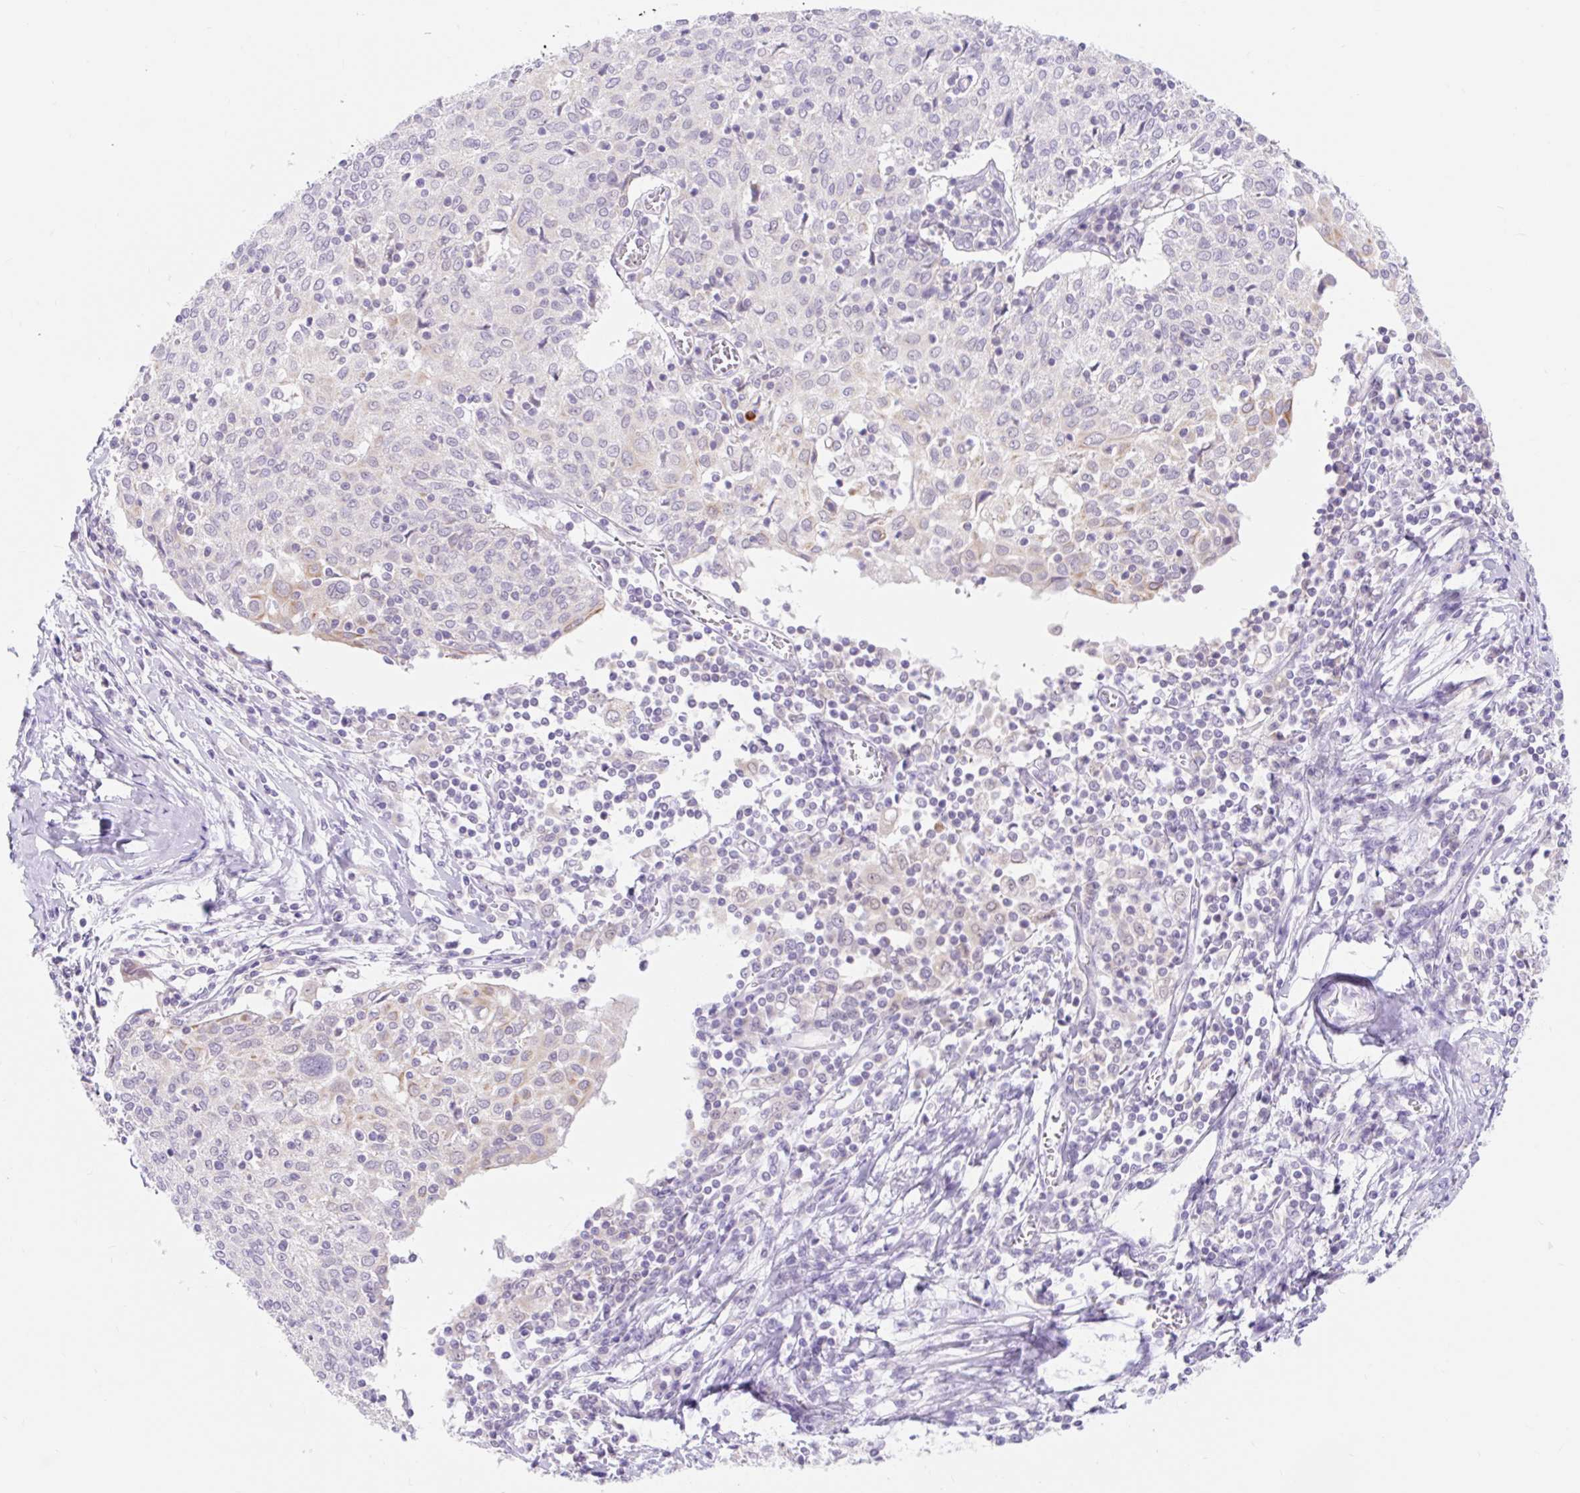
{"staining": {"intensity": "weak", "quantity": "<25%", "location": "cytoplasmic/membranous"}, "tissue": "cervical cancer", "cell_type": "Tumor cells", "image_type": "cancer", "snomed": [{"axis": "morphology", "description": "Squamous cell carcinoma, NOS"}, {"axis": "topography", "description": "Cervix"}], "caption": "This micrograph is of cervical cancer (squamous cell carcinoma) stained with immunohistochemistry to label a protein in brown with the nuclei are counter-stained blue. There is no positivity in tumor cells.", "gene": "ITPK1", "patient": {"sex": "female", "age": 52}}